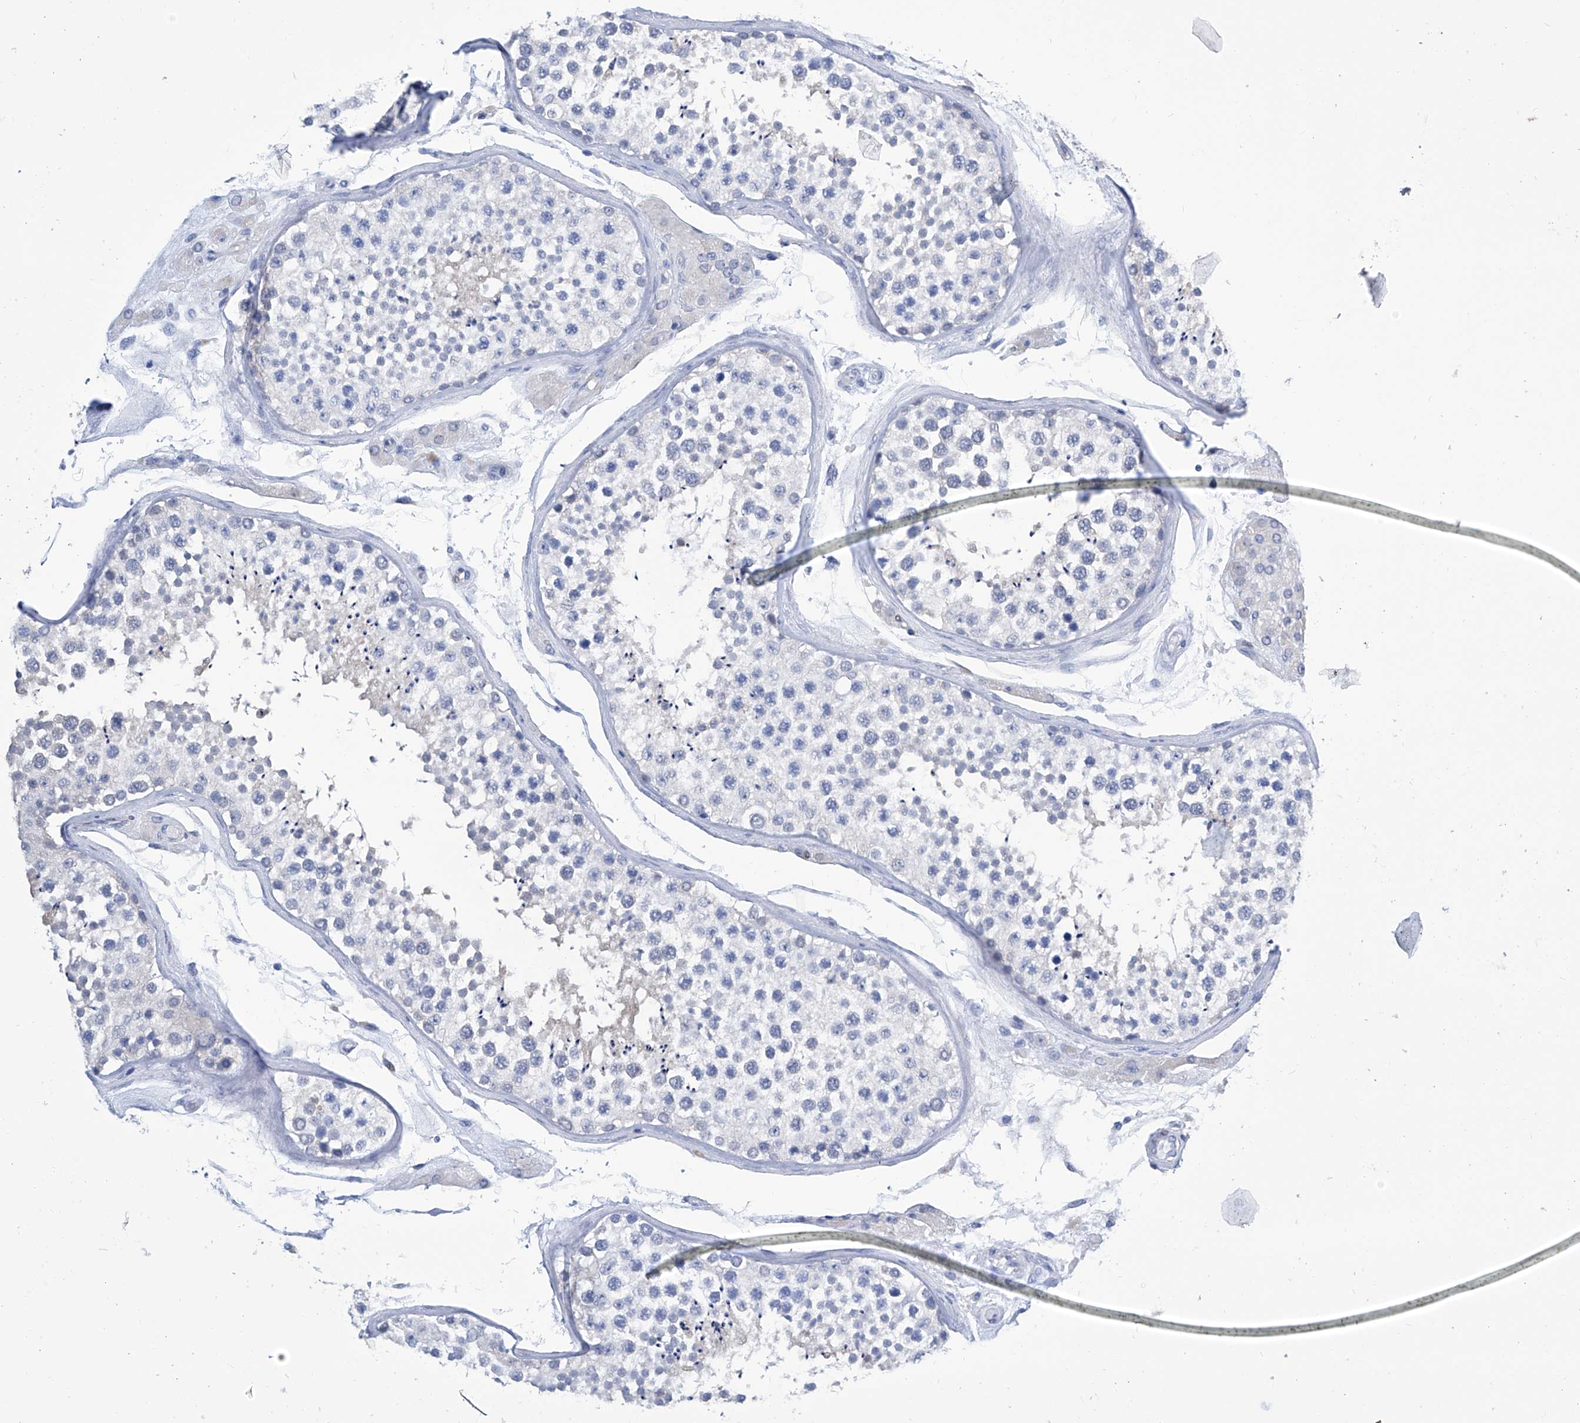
{"staining": {"intensity": "negative", "quantity": "none", "location": "none"}, "tissue": "testis", "cell_type": "Cells in seminiferous ducts", "image_type": "normal", "snomed": [{"axis": "morphology", "description": "Normal tissue, NOS"}, {"axis": "topography", "description": "Testis"}], "caption": "The image demonstrates no staining of cells in seminiferous ducts in normal testis.", "gene": "IMPA2", "patient": {"sex": "male", "age": 46}}